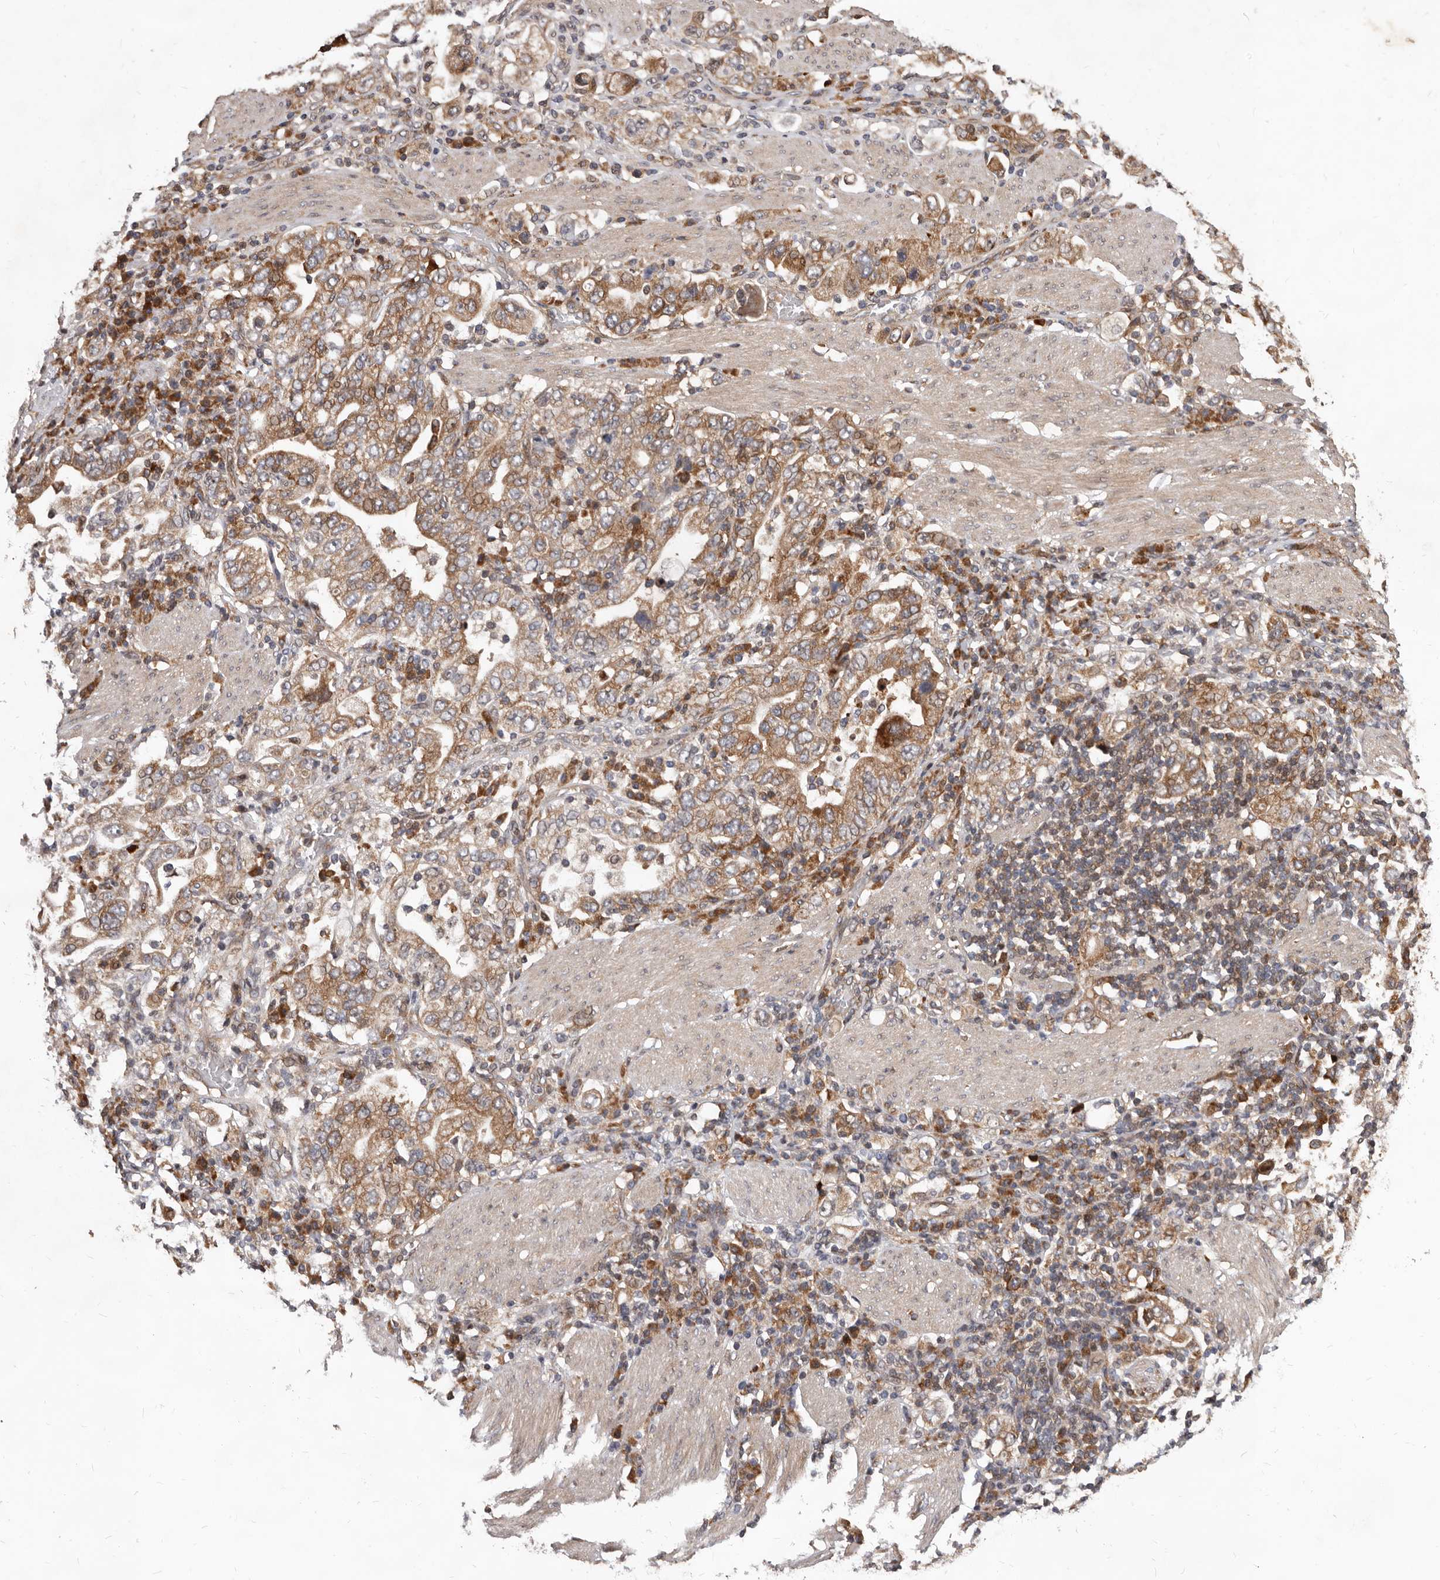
{"staining": {"intensity": "moderate", "quantity": ">75%", "location": "cytoplasmic/membranous"}, "tissue": "stomach cancer", "cell_type": "Tumor cells", "image_type": "cancer", "snomed": [{"axis": "morphology", "description": "Adenocarcinoma, NOS"}, {"axis": "topography", "description": "Stomach, upper"}], "caption": "There is medium levels of moderate cytoplasmic/membranous expression in tumor cells of stomach cancer (adenocarcinoma), as demonstrated by immunohistochemical staining (brown color).", "gene": "WEE2", "patient": {"sex": "male", "age": 62}}